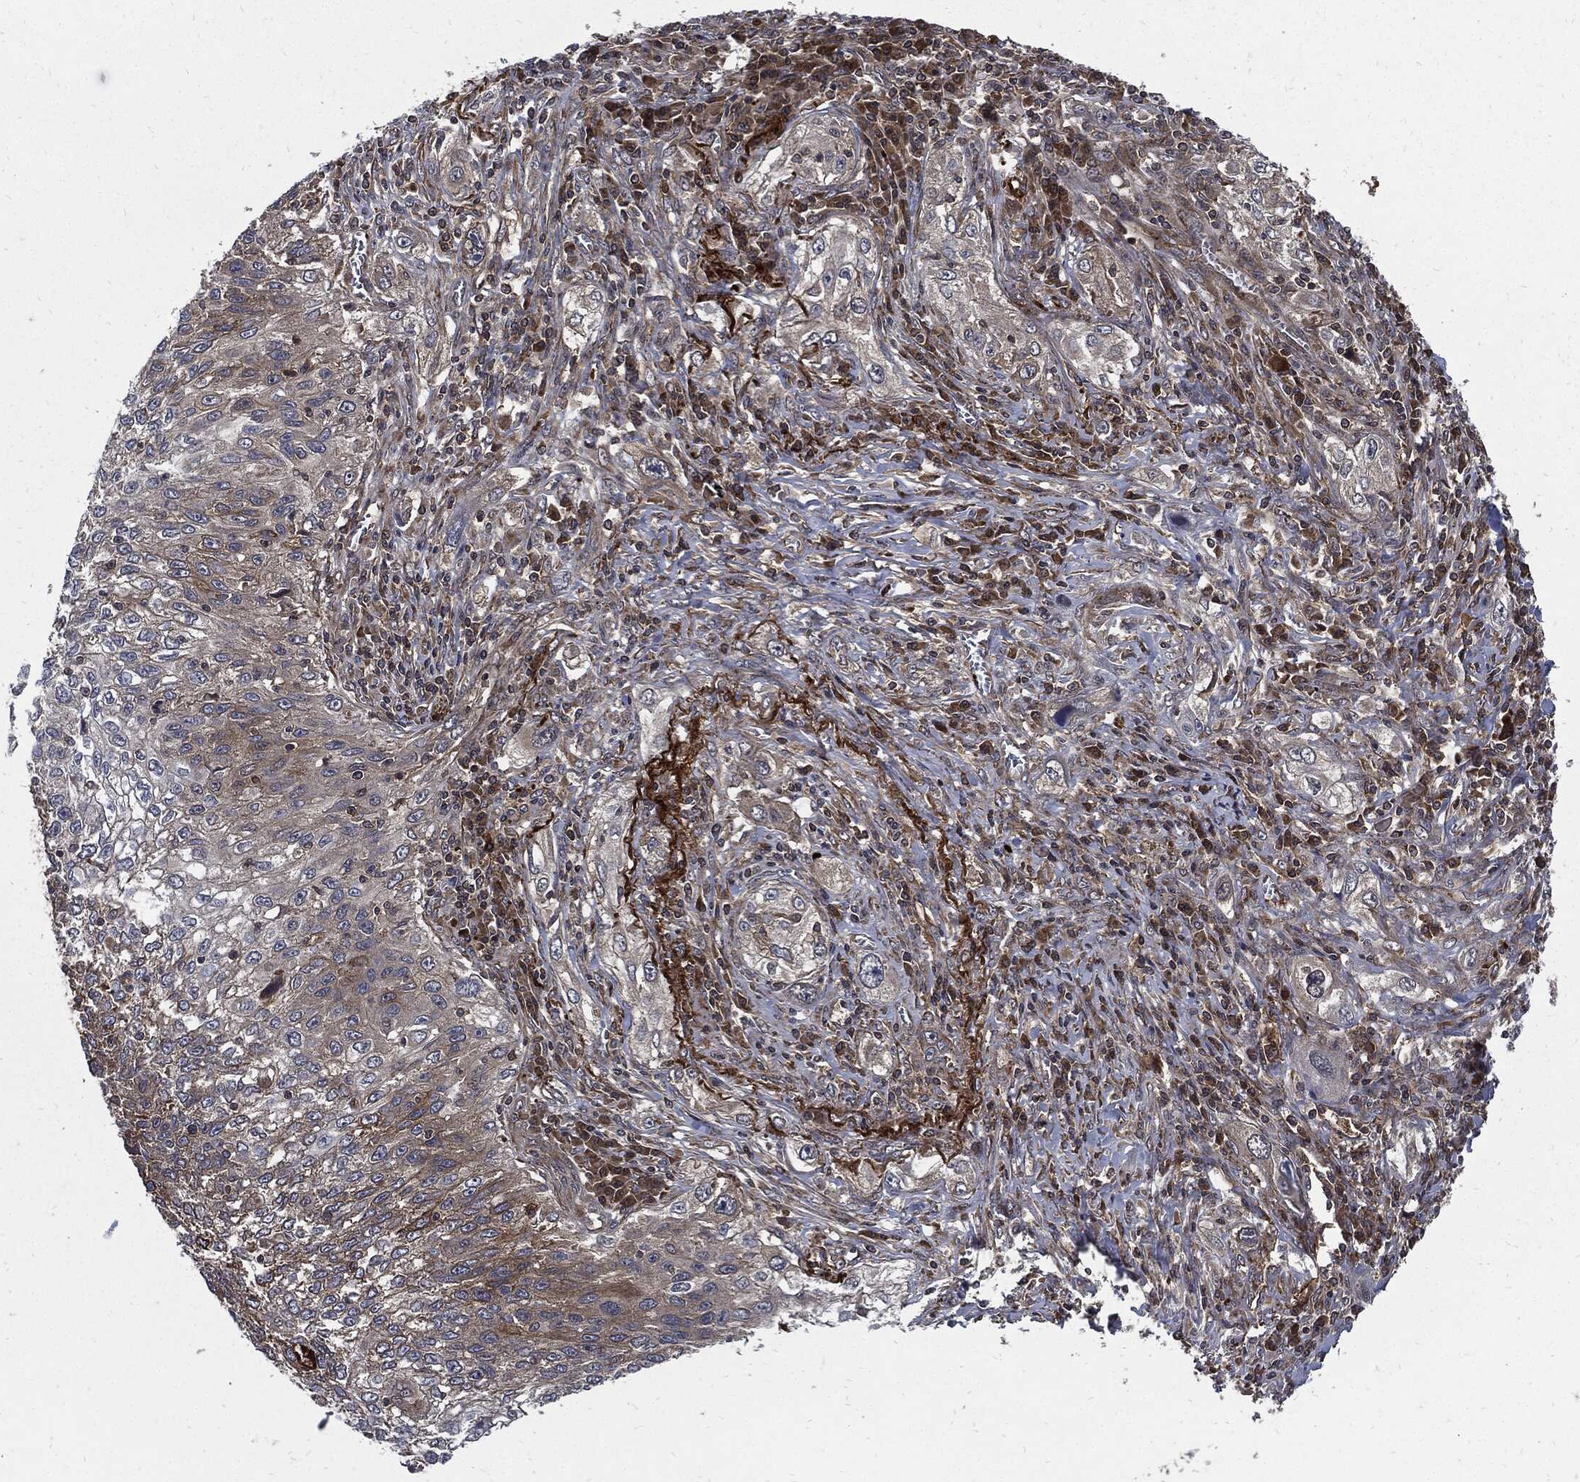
{"staining": {"intensity": "strong", "quantity": "<25%", "location": "cytoplasmic/membranous"}, "tissue": "lung cancer", "cell_type": "Tumor cells", "image_type": "cancer", "snomed": [{"axis": "morphology", "description": "Squamous cell carcinoma, NOS"}, {"axis": "topography", "description": "Lung"}], "caption": "Protein staining of lung cancer (squamous cell carcinoma) tissue shows strong cytoplasmic/membranous expression in about <25% of tumor cells.", "gene": "CLU", "patient": {"sex": "female", "age": 69}}